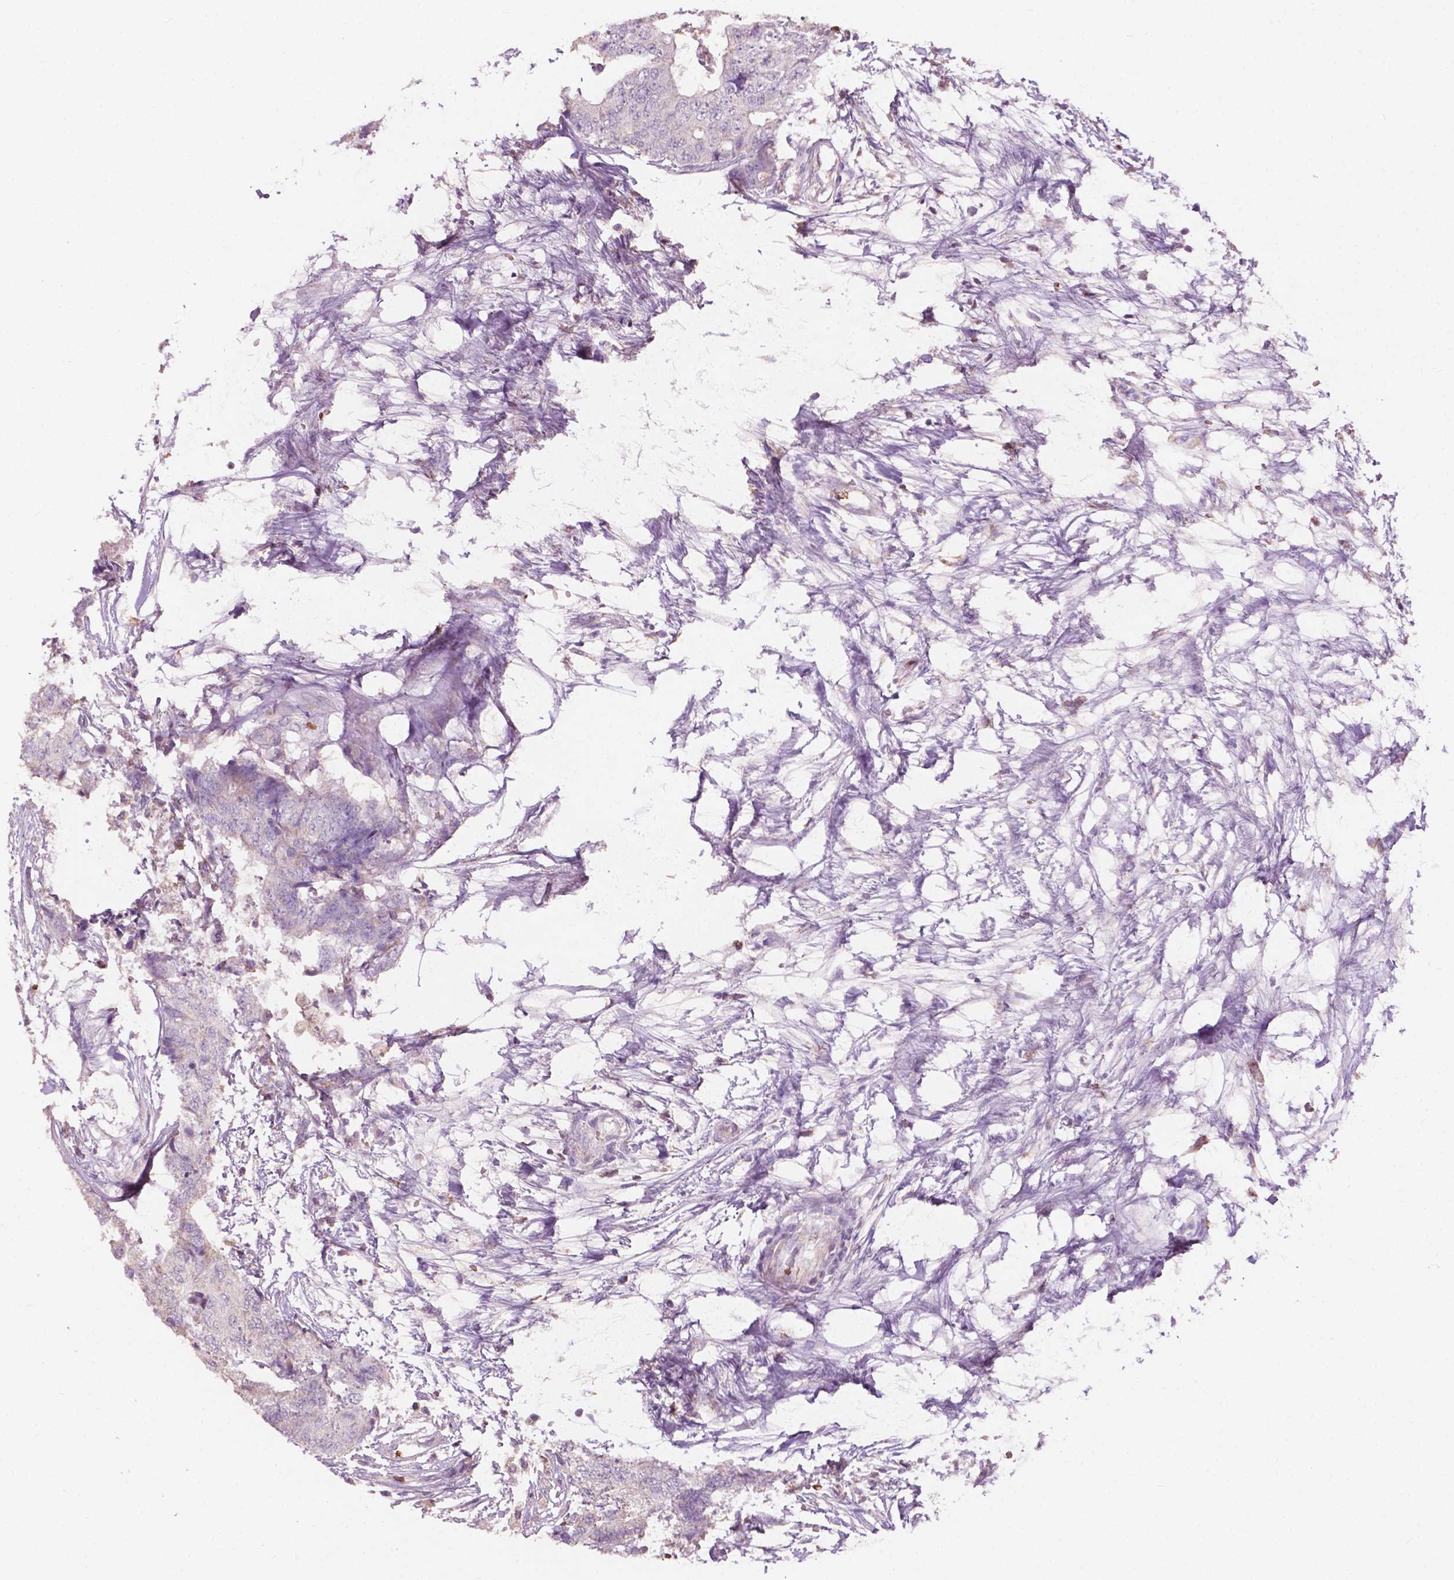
{"staining": {"intensity": "negative", "quantity": "none", "location": "none"}, "tissue": "colorectal cancer", "cell_type": "Tumor cells", "image_type": "cancer", "snomed": [{"axis": "morphology", "description": "Adenocarcinoma, NOS"}, {"axis": "topography", "description": "Colon"}], "caption": "Histopathology image shows no protein expression in tumor cells of colorectal adenocarcinoma tissue.", "gene": "NDUFS1", "patient": {"sex": "female", "age": 48}}